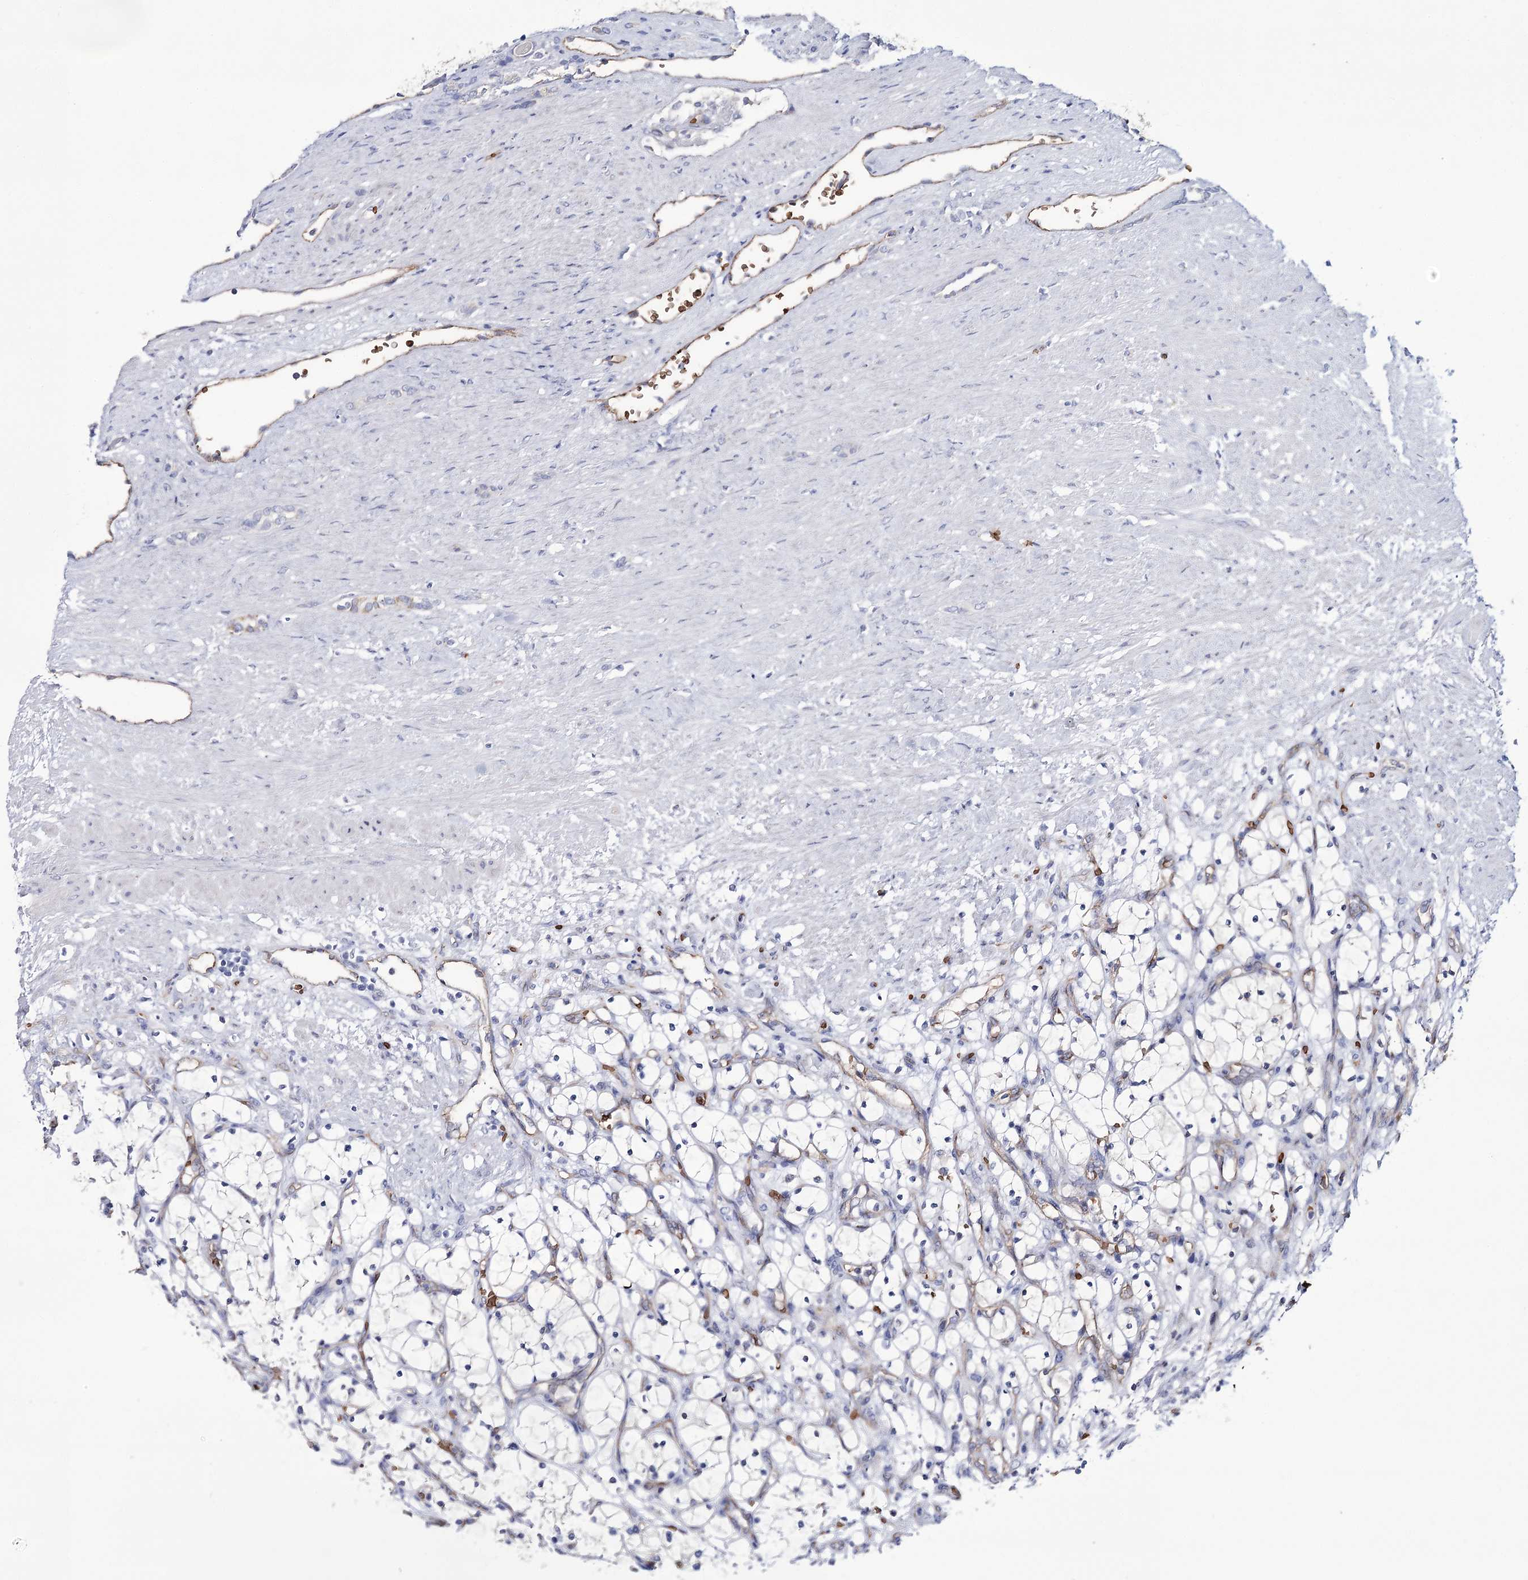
{"staining": {"intensity": "moderate", "quantity": "25%-75%", "location": "cytoplasmic/membranous"}, "tissue": "renal cancer", "cell_type": "Tumor cells", "image_type": "cancer", "snomed": [{"axis": "morphology", "description": "Adenocarcinoma, NOS"}, {"axis": "topography", "description": "Kidney"}], "caption": "Approximately 25%-75% of tumor cells in renal cancer exhibit moderate cytoplasmic/membranous protein staining as visualized by brown immunohistochemical staining.", "gene": "GBF1", "patient": {"sex": "female", "age": 69}}